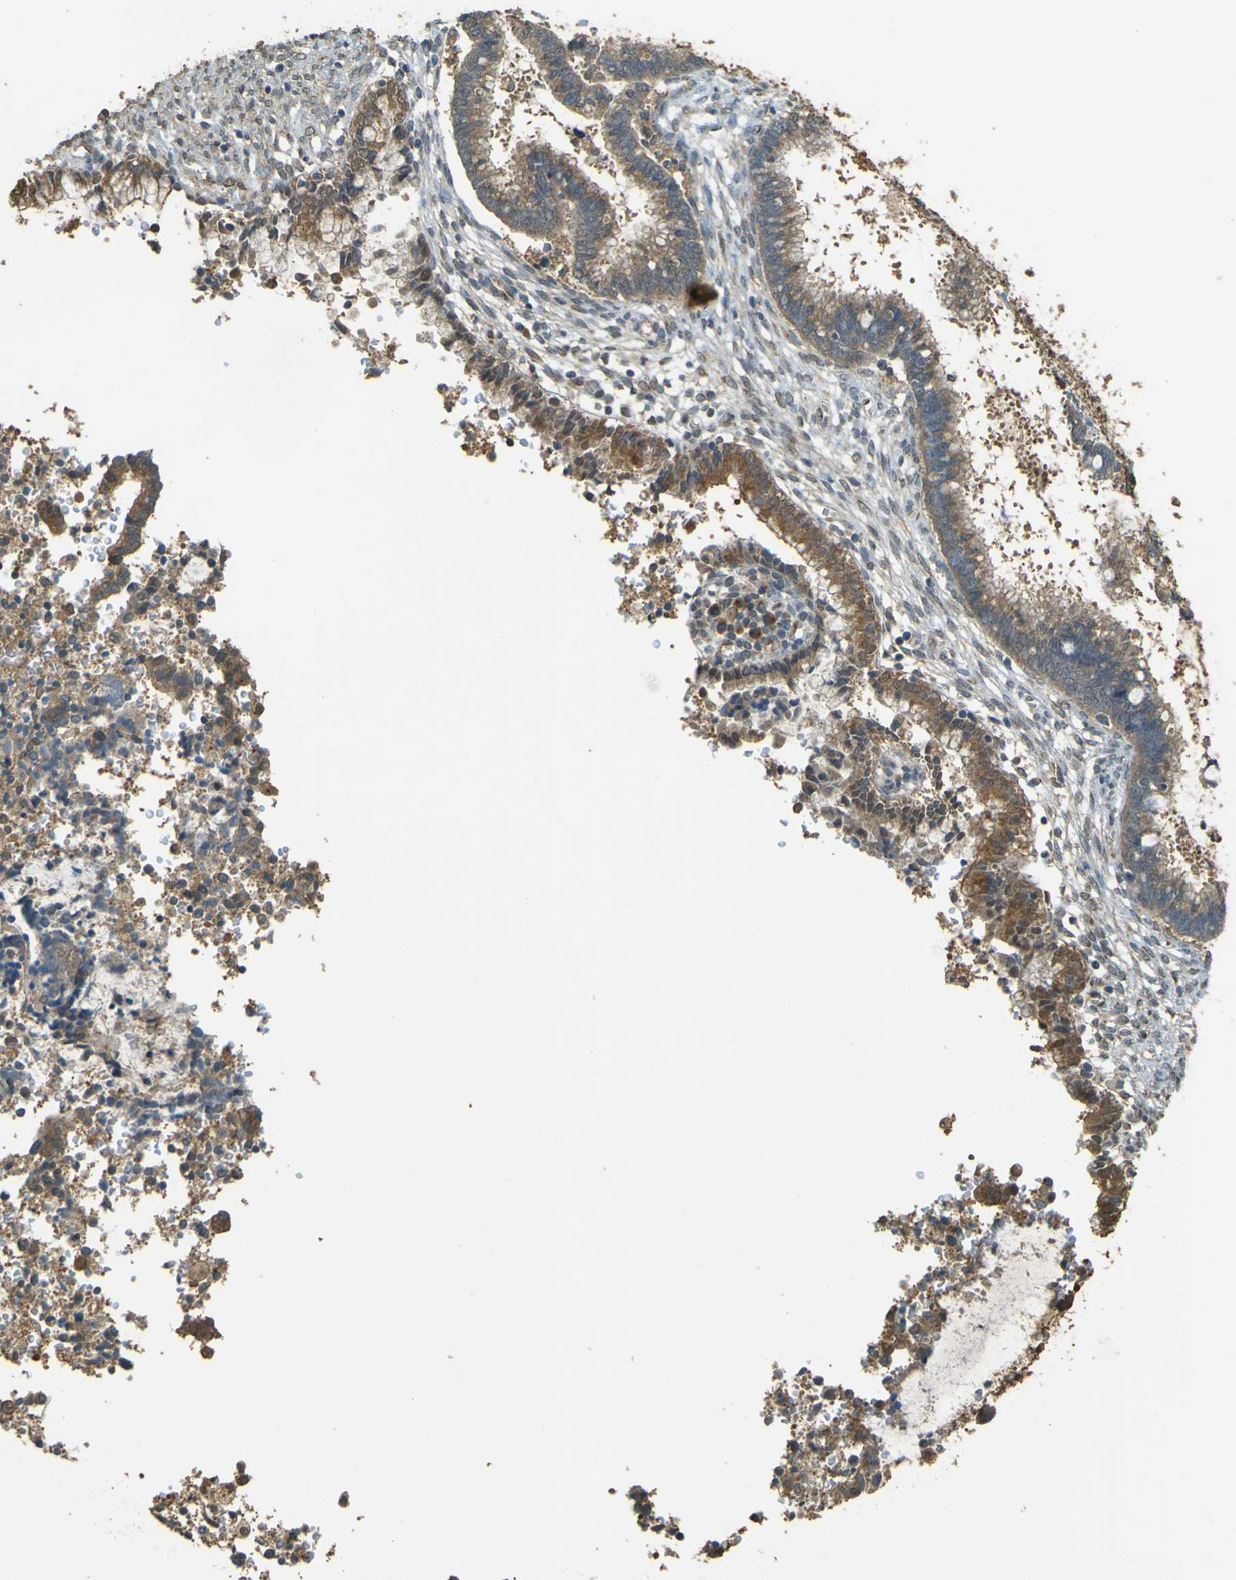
{"staining": {"intensity": "moderate", "quantity": "25%-75%", "location": "cytoplasmic/membranous"}, "tissue": "cervical cancer", "cell_type": "Tumor cells", "image_type": "cancer", "snomed": [{"axis": "morphology", "description": "Adenocarcinoma, NOS"}, {"axis": "topography", "description": "Cervix"}], "caption": "This photomicrograph exhibits IHC staining of adenocarcinoma (cervical), with medium moderate cytoplasmic/membranous staining in approximately 25%-75% of tumor cells.", "gene": "GOLGA1", "patient": {"sex": "female", "age": 44}}